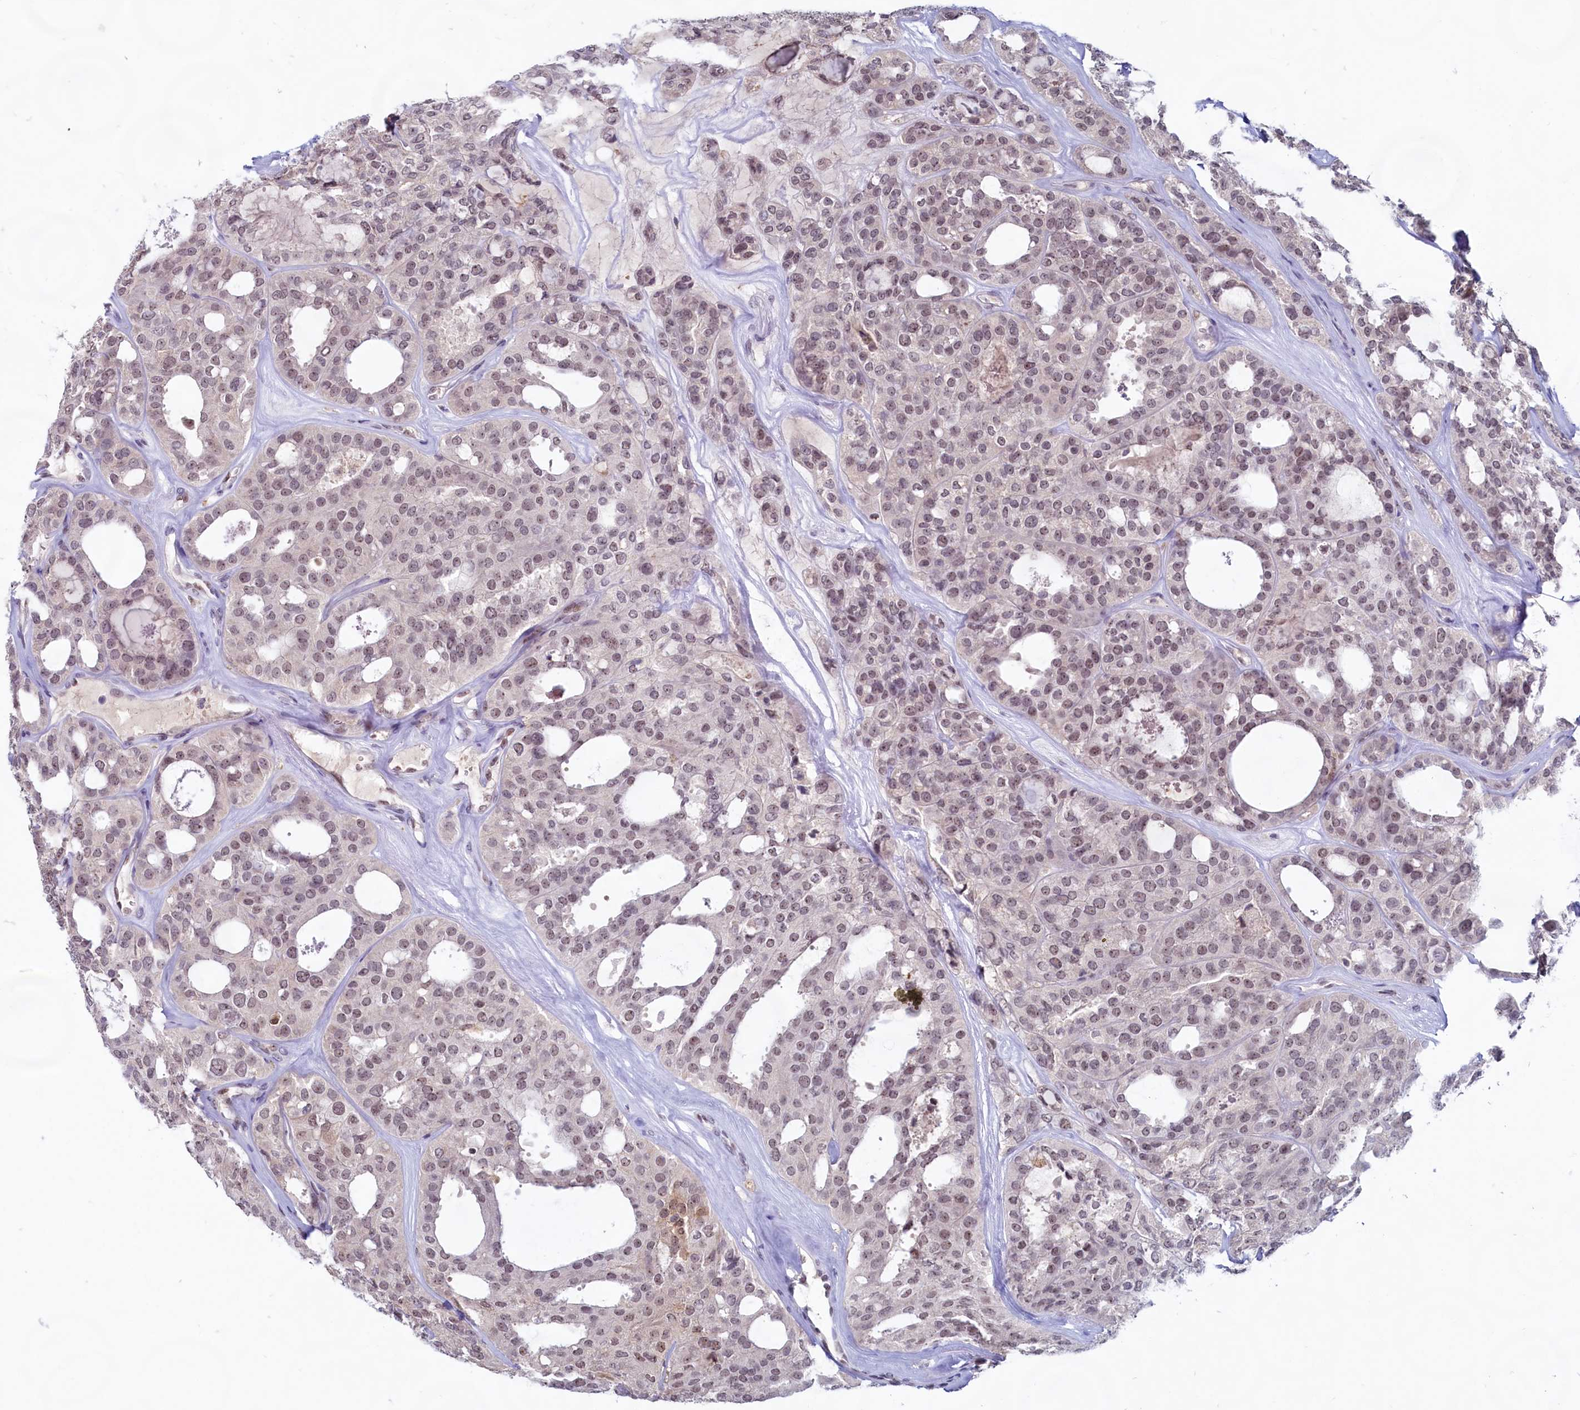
{"staining": {"intensity": "weak", "quantity": ">75%", "location": "nuclear"}, "tissue": "thyroid cancer", "cell_type": "Tumor cells", "image_type": "cancer", "snomed": [{"axis": "morphology", "description": "Follicular adenoma carcinoma, NOS"}, {"axis": "topography", "description": "Thyroid gland"}], "caption": "Approximately >75% of tumor cells in thyroid cancer (follicular adenoma carcinoma) display weak nuclear protein positivity as visualized by brown immunohistochemical staining.", "gene": "C1D", "patient": {"sex": "male", "age": 75}}